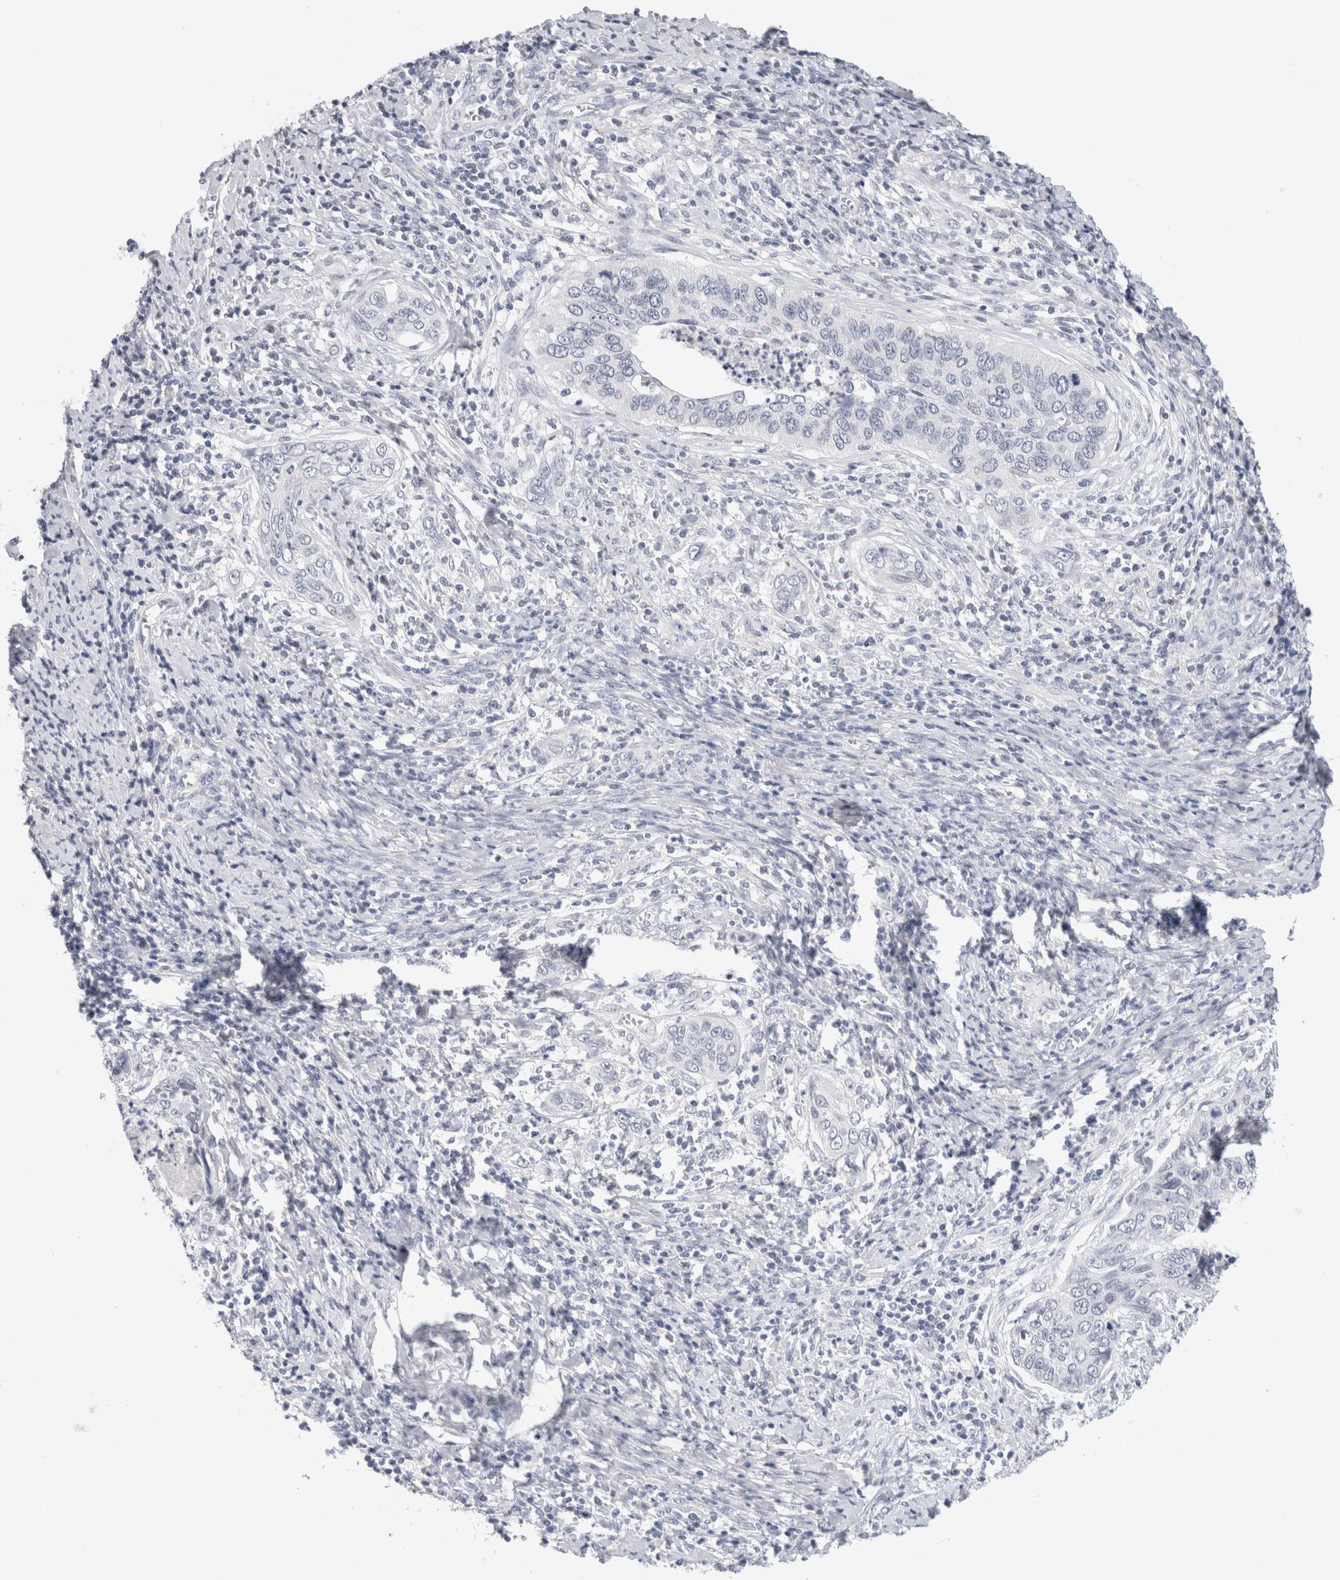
{"staining": {"intensity": "negative", "quantity": "none", "location": "none"}, "tissue": "cervical cancer", "cell_type": "Tumor cells", "image_type": "cancer", "snomed": [{"axis": "morphology", "description": "Squamous cell carcinoma, NOS"}, {"axis": "topography", "description": "Cervix"}], "caption": "IHC of human squamous cell carcinoma (cervical) reveals no positivity in tumor cells. (DAB (3,3'-diaminobenzidine) immunohistochemistry (IHC) with hematoxylin counter stain).", "gene": "TONSL", "patient": {"sex": "female", "age": 53}}